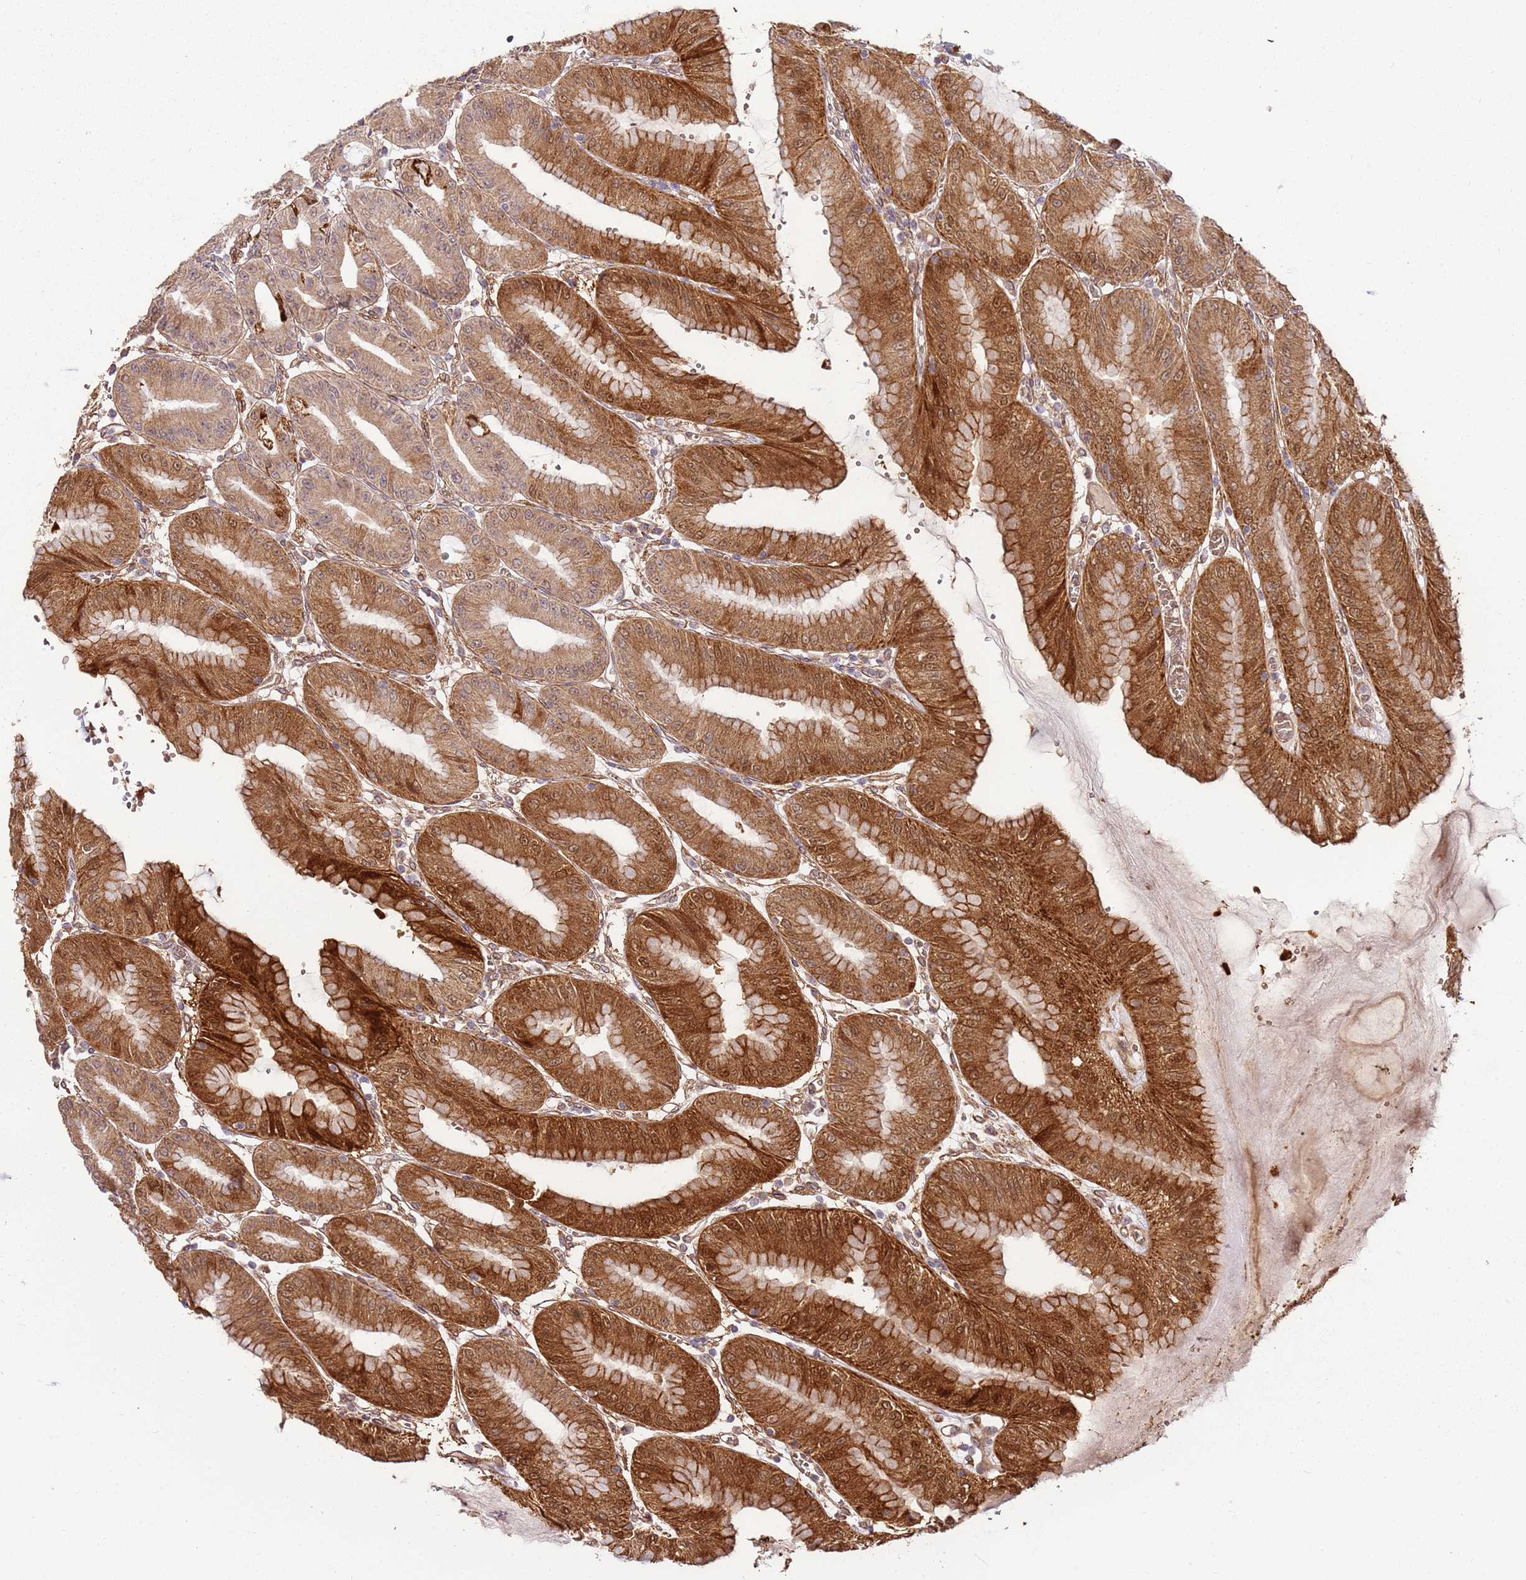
{"staining": {"intensity": "strong", "quantity": ">75%", "location": "cytoplasmic/membranous,nuclear"}, "tissue": "stomach", "cell_type": "Glandular cells", "image_type": "normal", "snomed": [{"axis": "morphology", "description": "Normal tissue, NOS"}, {"axis": "topography", "description": "Stomach, lower"}], "caption": "Protein expression analysis of normal stomach shows strong cytoplasmic/membranous,nuclear positivity in about >75% of glandular cells.", "gene": "TM2D2", "patient": {"sex": "male", "age": 71}}